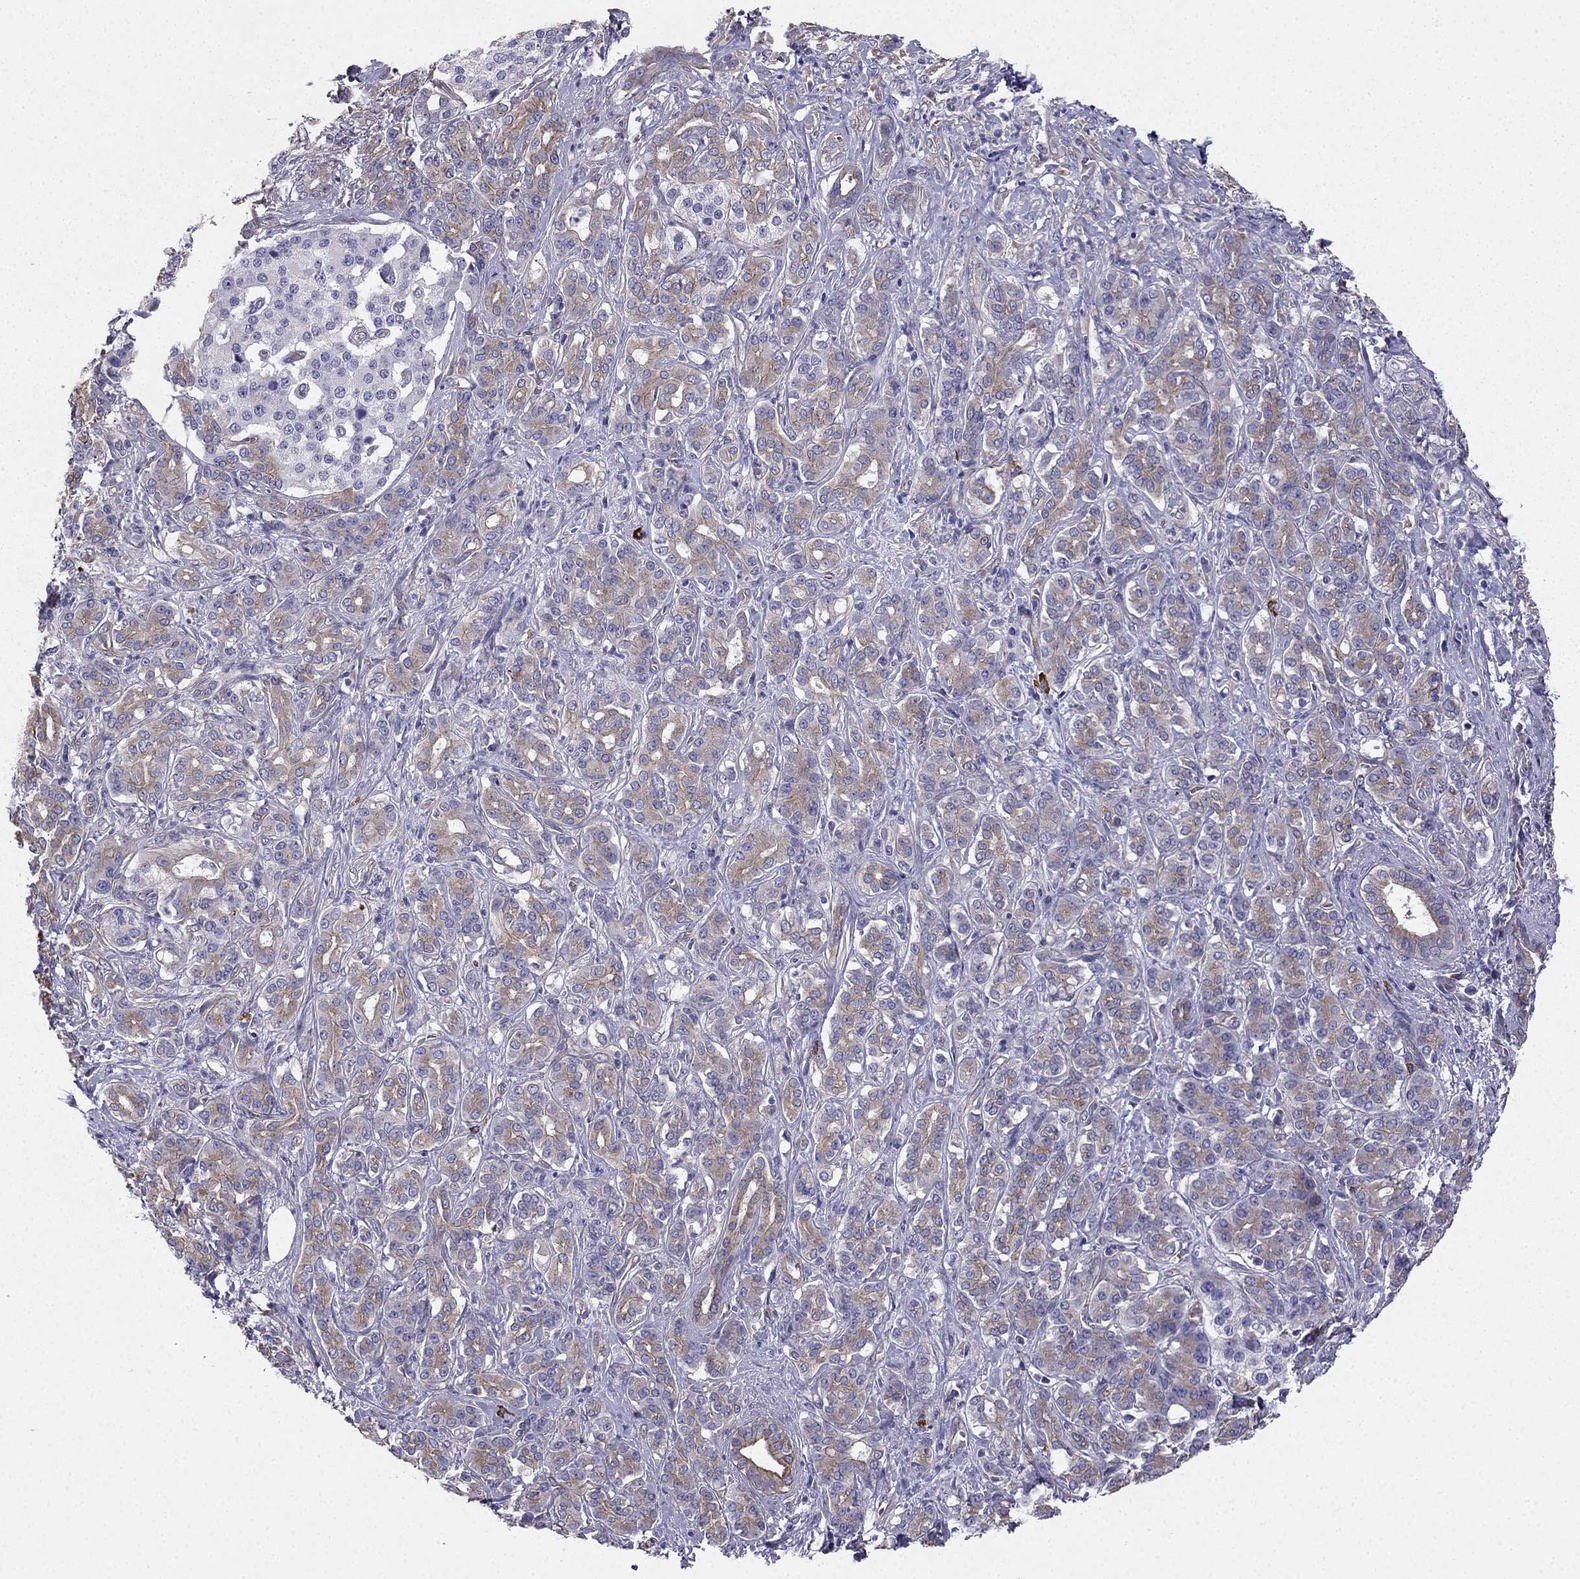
{"staining": {"intensity": "strong", "quantity": "<25%", "location": "cytoplasmic/membranous"}, "tissue": "pancreatic cancer", "cell_type": "Tumor cells", "image_type": "cancer", "snomed": [{"axis": "morphology", "description": "Normal tissue, NOS"}, {"axis": "morphology", "description": "Inflammation, NOS"}, {"axis": "morphology", "description": "Adenocarcinoma, NOS"}, {"axis": "topography", "description": "Pancreas"}], "caption": "Protein staining displays strong cytoplasmic/membranous staining in about <25% of tumor cells in pancreatic cancer (adenocarcinoma).", "gene": "ENOX1", "patient": {"sex": "male", "age": 57}}